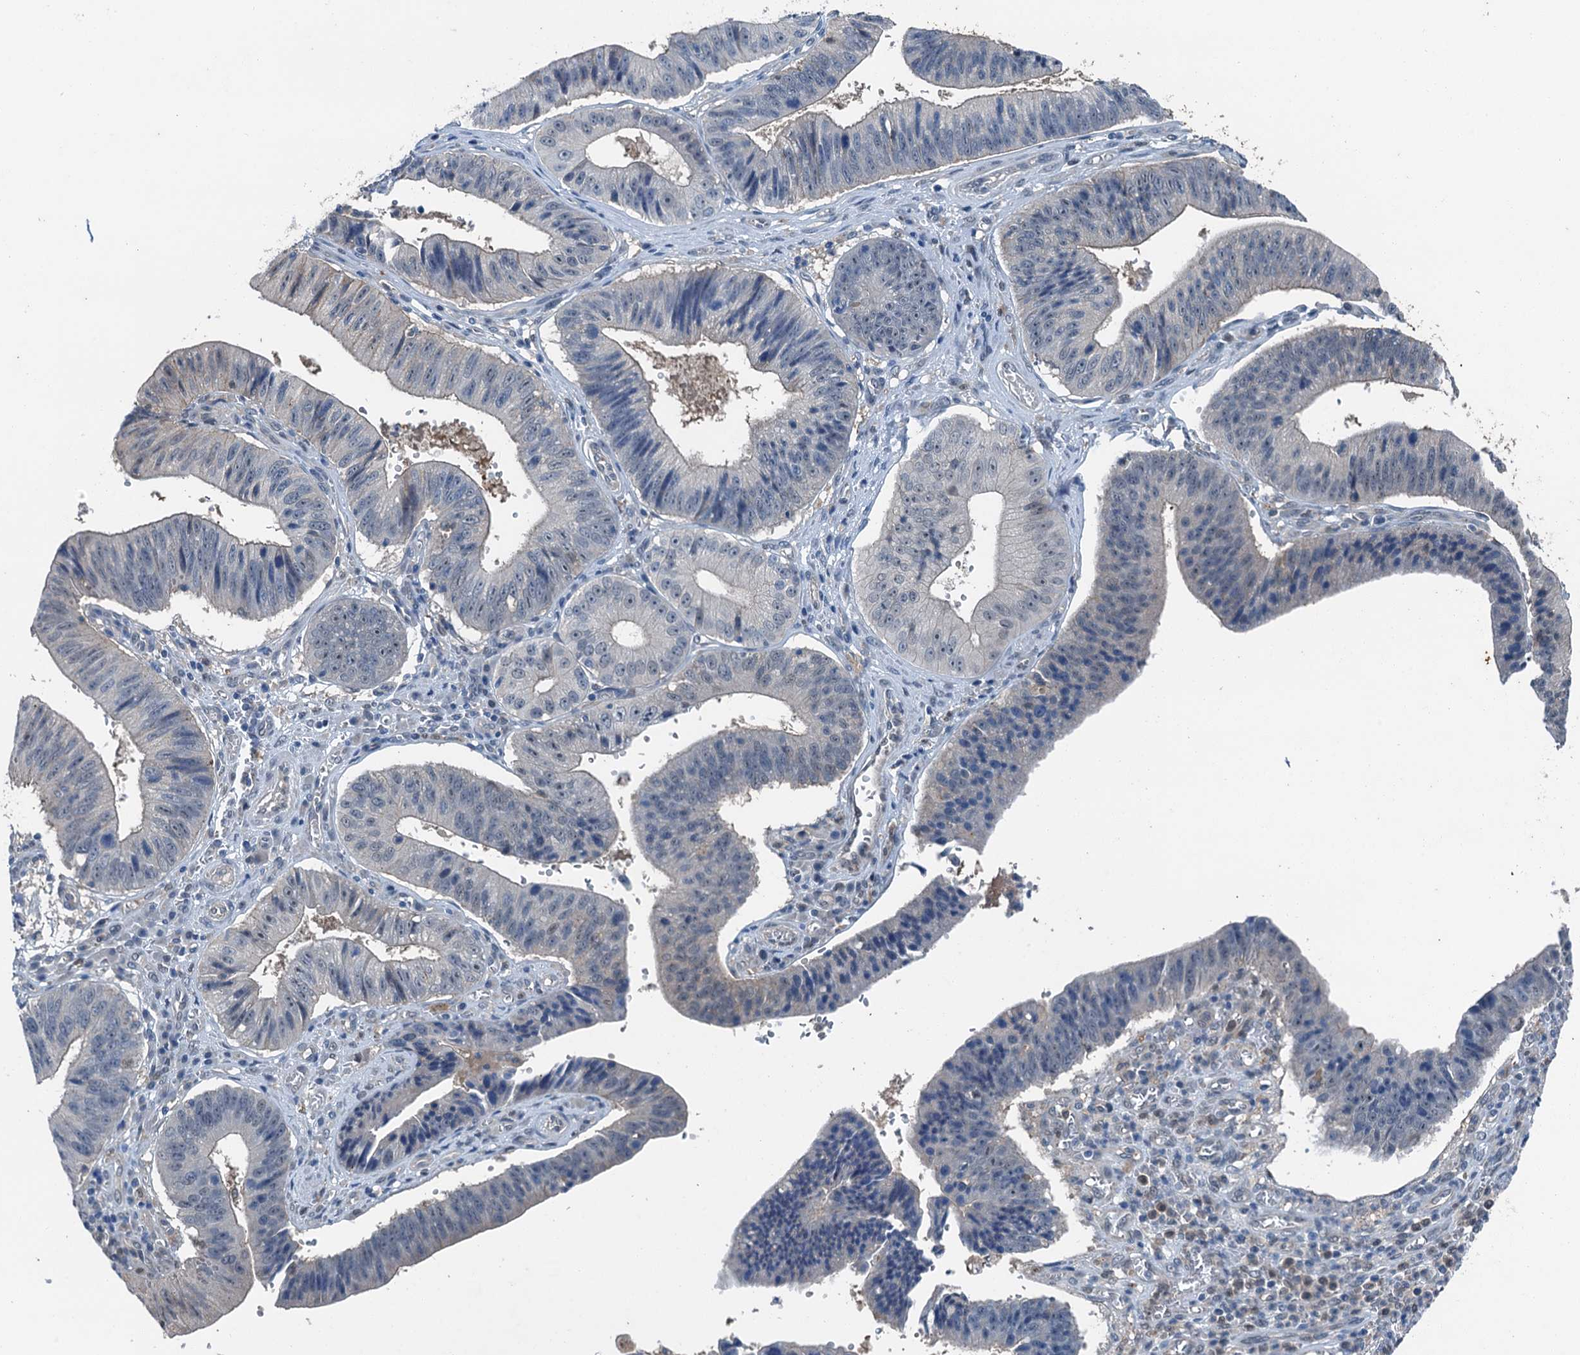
{"staining": {"intensity": "negative", "quantity": "none", "location": "none"}, "tissue": "stomach cancer", "cell_type": "Tumor cells", "image_type": "cancer", "snomed": [{"axis": "morphology", "description": "Adenocarcinoma, NOS"}, {"axis": "topography", "description": "Stomach"}], "caption": "Immunohistochemistry (IHC) photomicrograph of neoplastic tissue: human adenocarcinoma (stomach) stained with DAB exhibits no significant protein positivity in tumor cells.", "gene": "RNH1", "patient": {"sex": "male", "age": 59}}